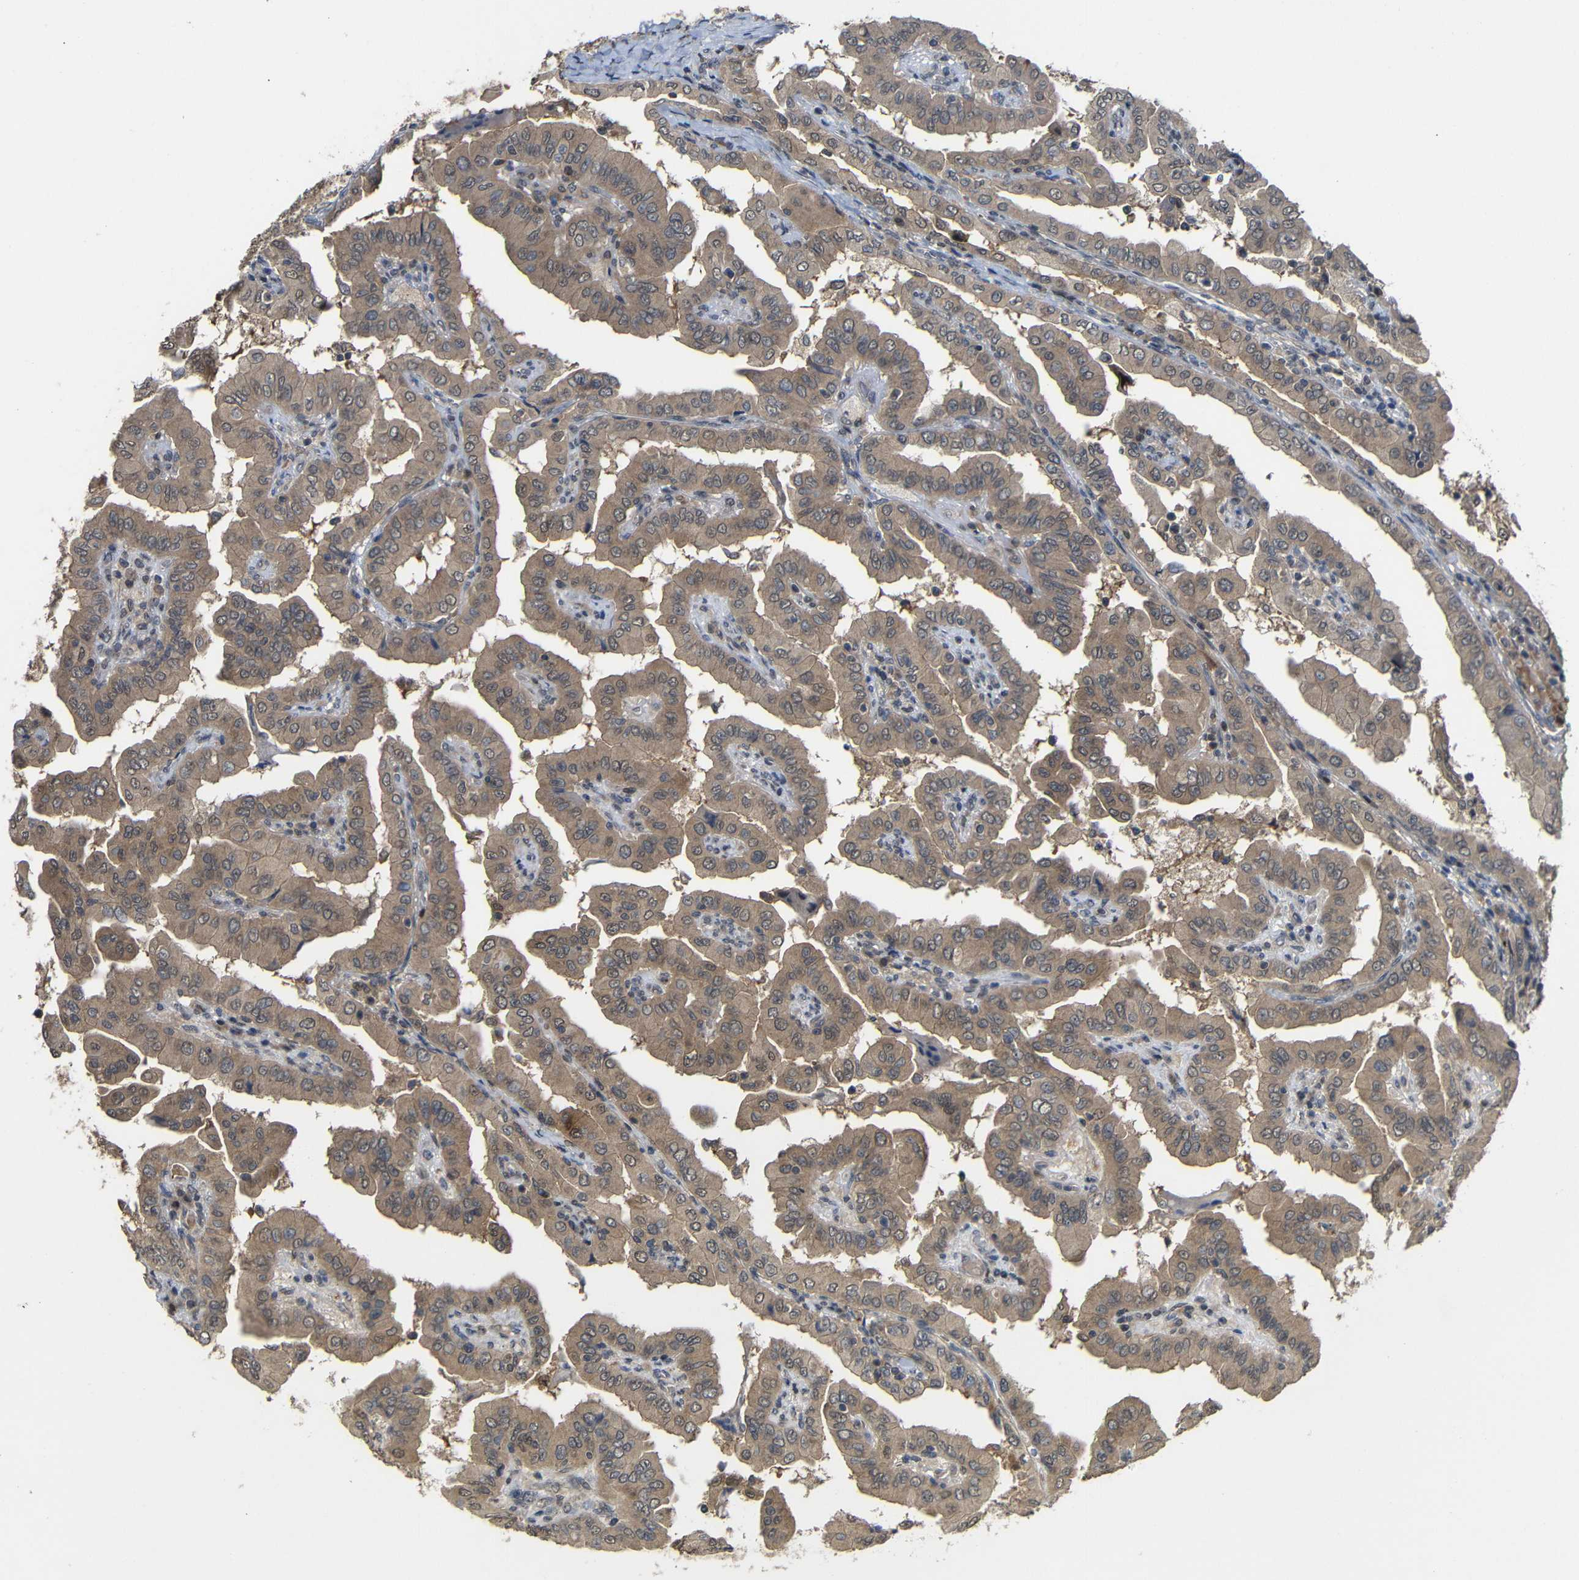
{"staining": {"intensity": "weak", "quantity": ">75%", "location": "cytoplasmic/membranous"}, "tissue": "thyroid cancer", "cell_type": "Tumor cells", "image_type": "cancer", "snomed": [{"axis": "morphology", "description": "Papillary adenocarcinoma, NOS"}, {"axis": "topography", "description": "Thyroid gland"}], "caption": "A high-resolution photomicrograph shows immunohistochemistry (IHC) staining of thyroid papillary adenocarcinoma, which demonstrates weak cytoplasmic/membranous staining in approximately >75% of tumor cells. (DAB = brown stain, brightfield microscopy at high magnification).", "gene": "ATG12", "patient": {"sex": "male", "age": 33}}